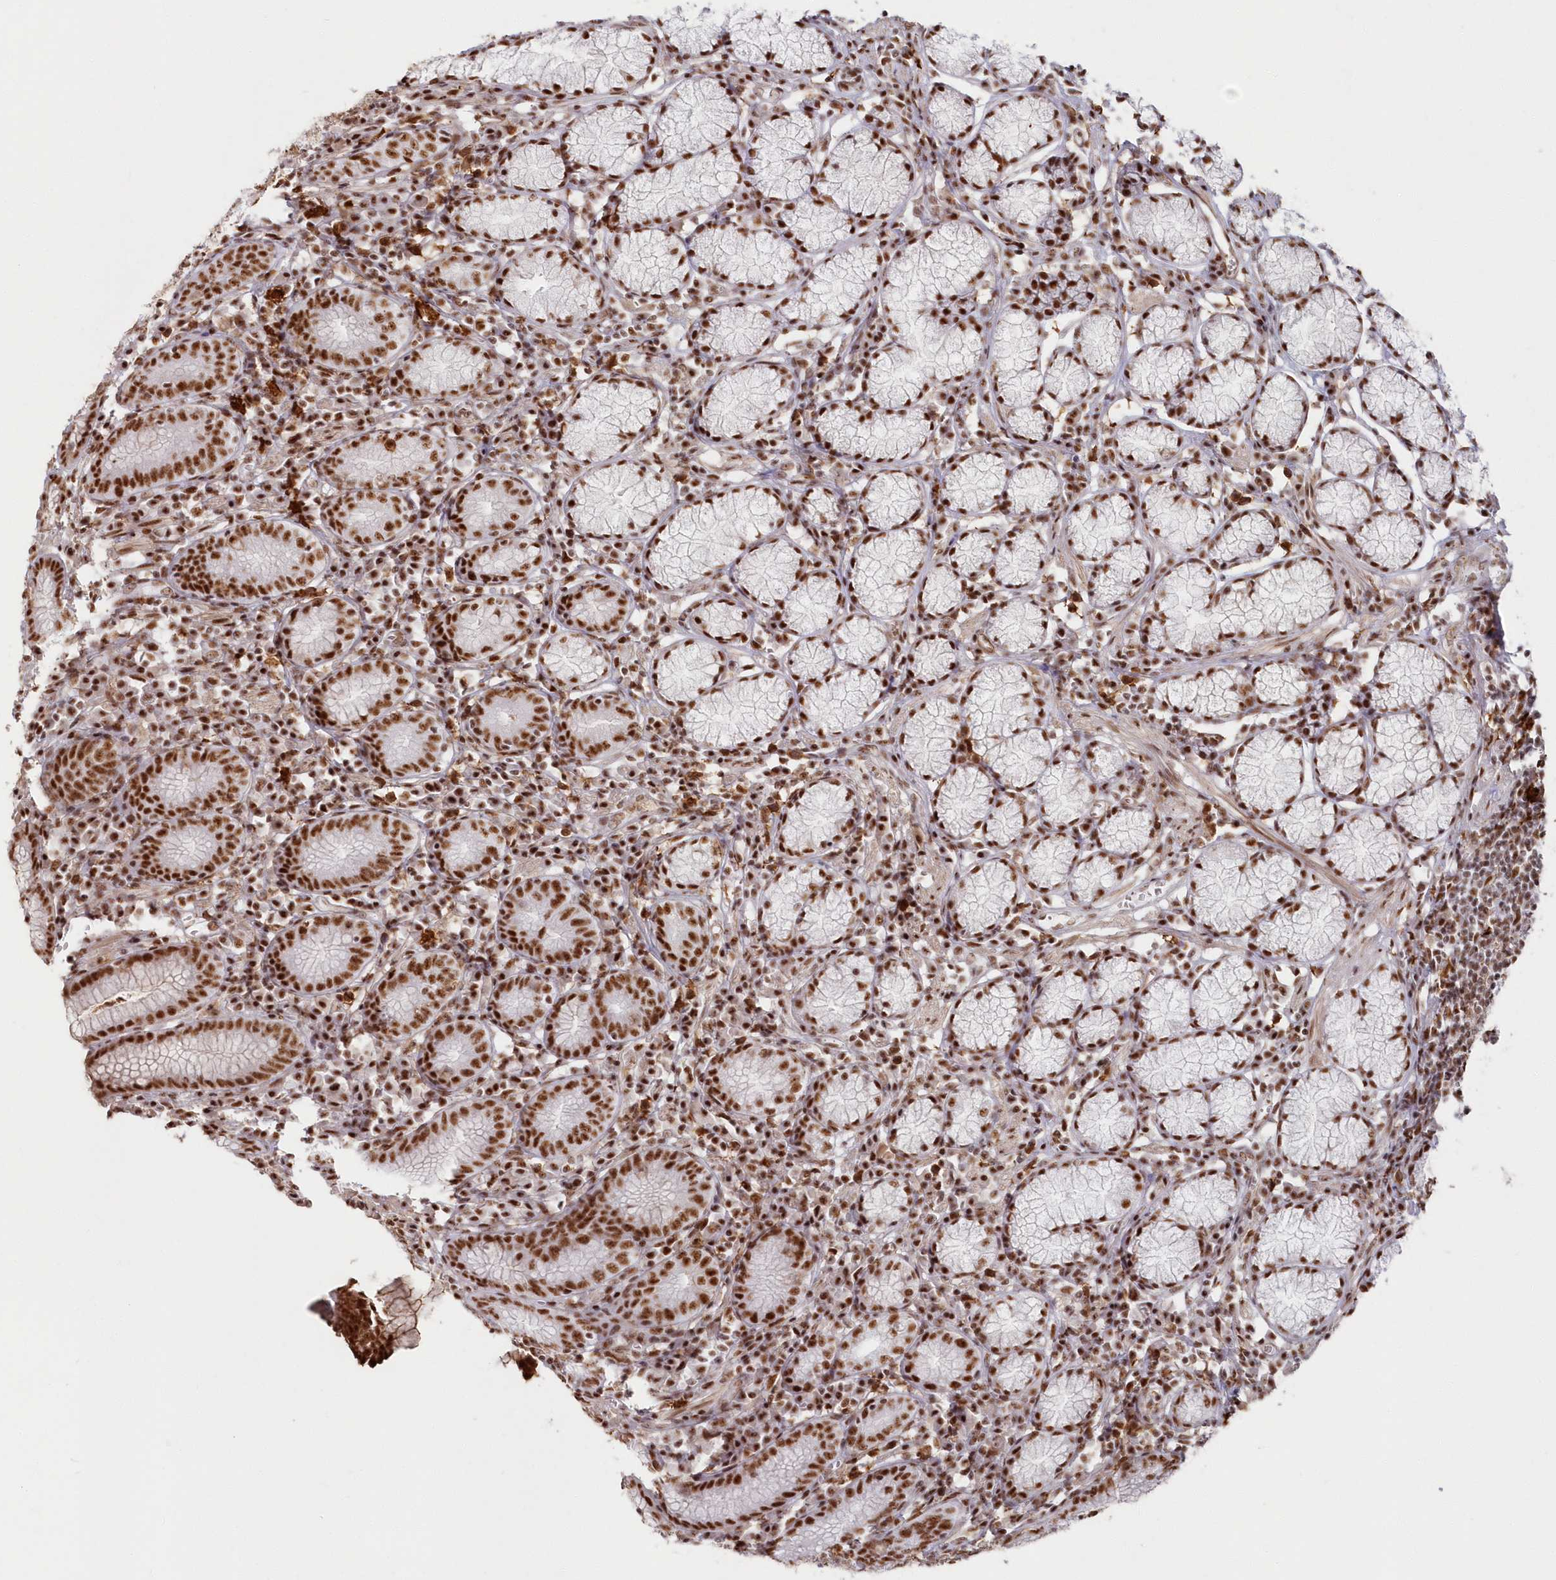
{"staining": {"intensity": "moderate", "quantity": ">75%", "location": "cytoplasmic/membranous,nuclear"}, "tissue": "stomach", "cell_type": "Glandular cells", "image_type": "normal", "snomed": [{"axis": "morphology", "description": "Normal tissue, NOS"}, {"axis": "topography", "description": "Stomach"}], "caption": "Approximately >75% of glandular cells in unremarkable human stomach display moderate cytoplasmic/membranous,nuclear protein expression as visualized by brown immunohistochemical staining.", "gene": "DDX46", "patient": {"sex": "male", "age": 55}}